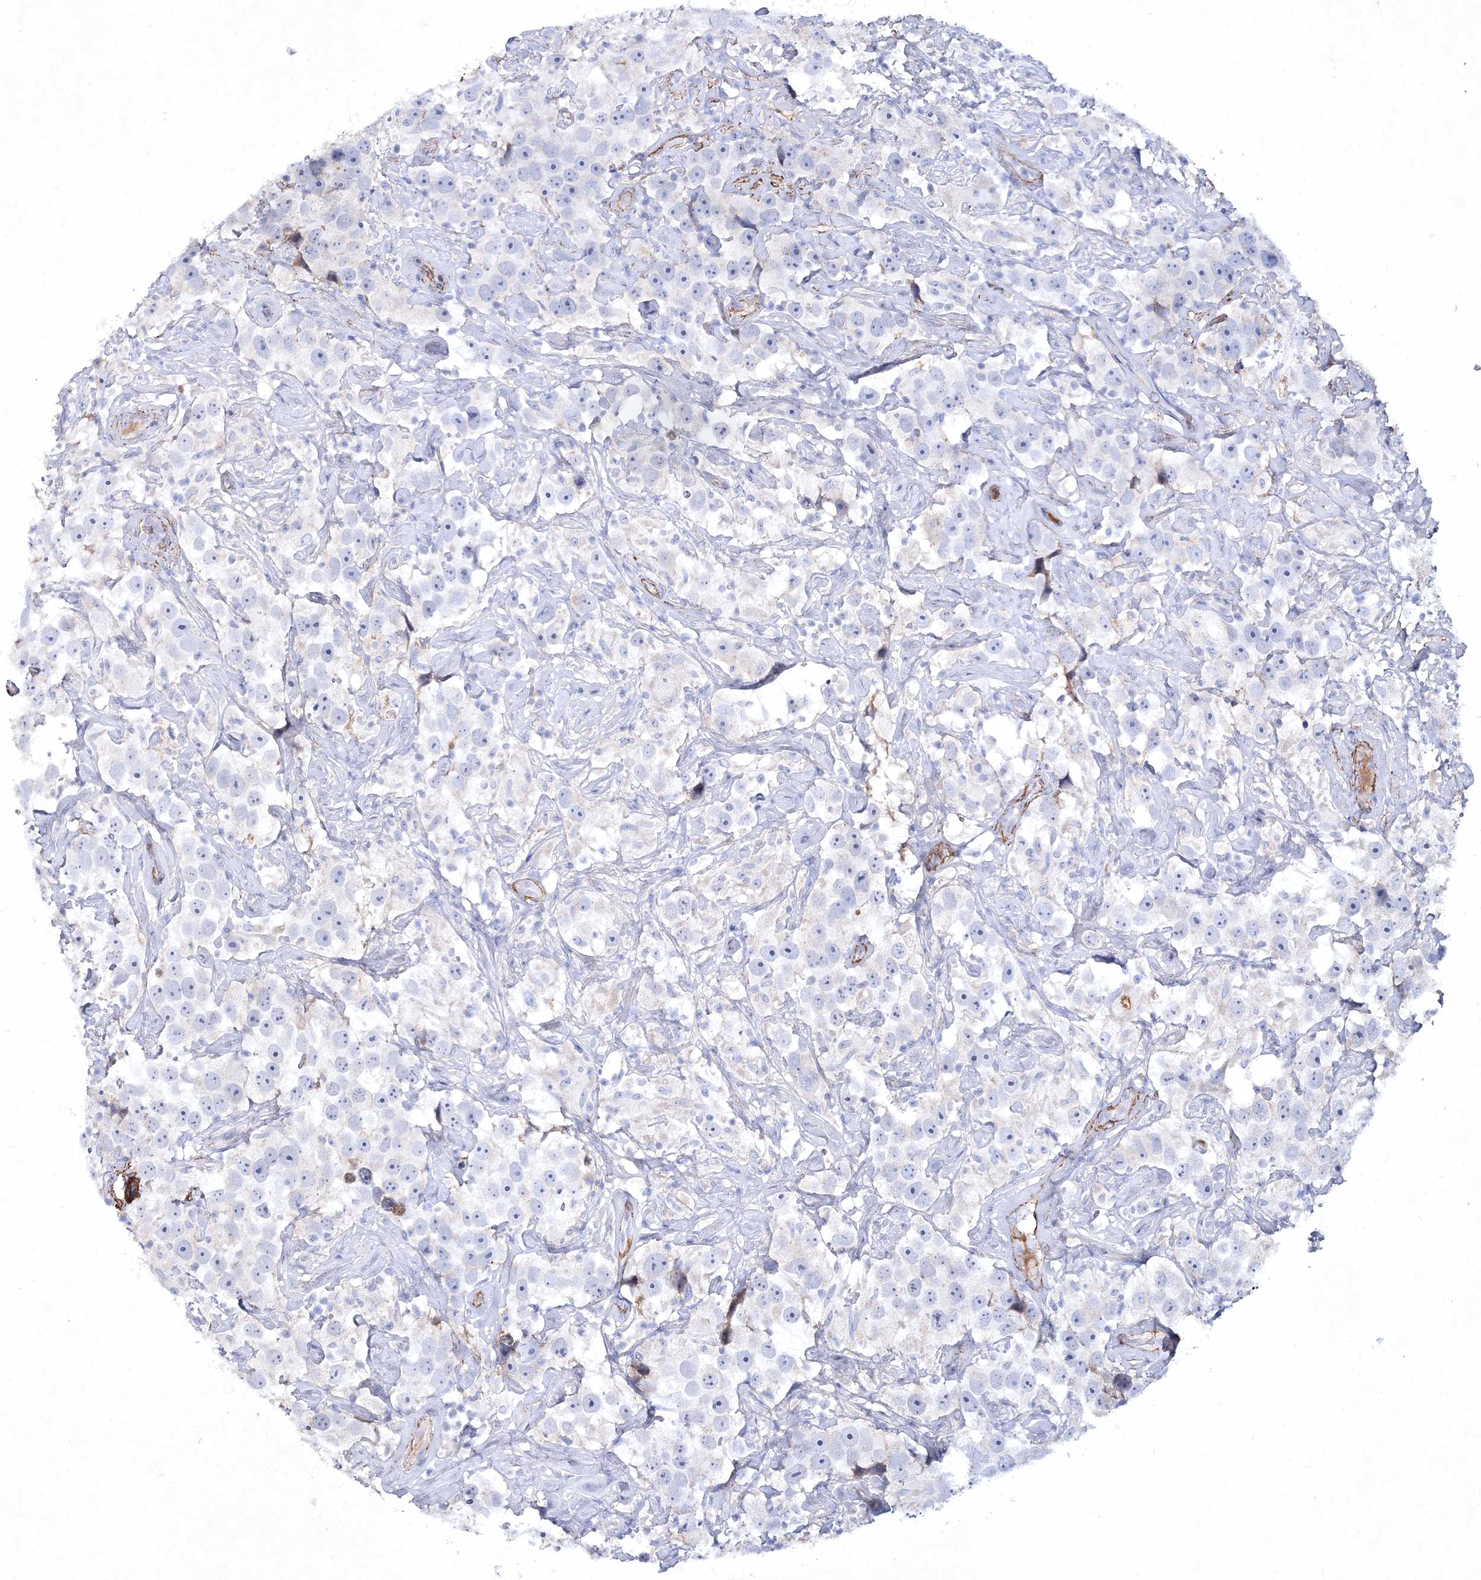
{"staining": {"intensity": "negative", "quantity": "none", "location": "none"}, "tissue": "testis cancer", "cell_type": "Tumor cells", "image_type": "cancer", "snomed": [{"axis": "morphology", "description": "Seminoma, NOS"}, {"axis": "topography", "description": "Testis"}], "caption": "This is a micrograph of immunohistochemistry (IHC) staining of testis cancer, which shows no staining in tumor cells.", "gene": "RTN2", "patient": {"sex": "male", "age": 49}}